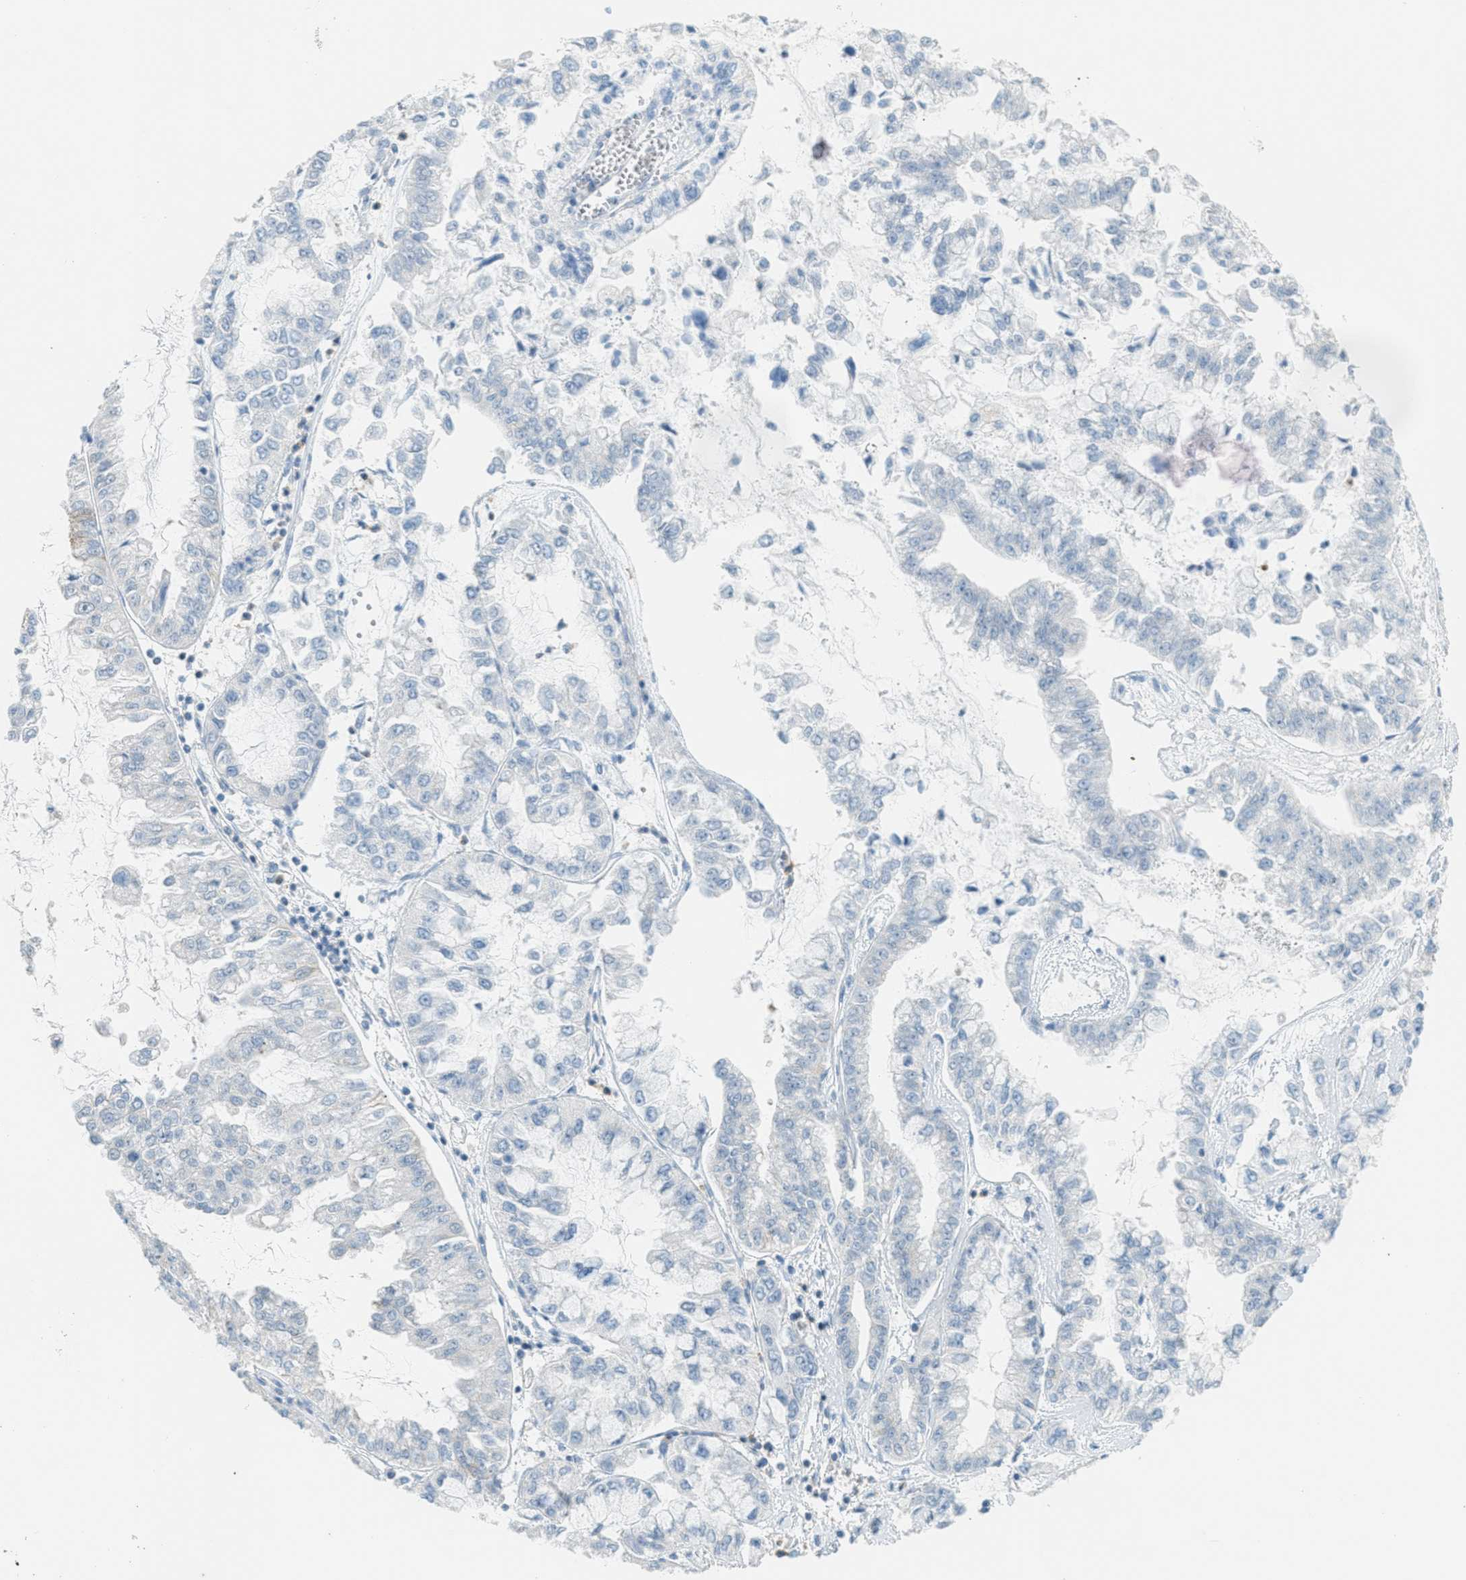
{"staining": {"intensity": "negative", "quantity": "none", "location": "none"}, "tissue": "liver cancer", "cell_type": "Tumor cells", "image_type": "cancer", "snomed": [{"axis": "morphology", "description": "Cholangiocarcinoma"}, {"axis": "topography", "description": "Liver"}], "caption": "High power microscopy photomicrograph of an immunohistochemistry micrograph of liver cancer, revealing no significant positivity in tumor cells.", "gene": "FYN", "patient": {"sex": "female", "age": 79}}